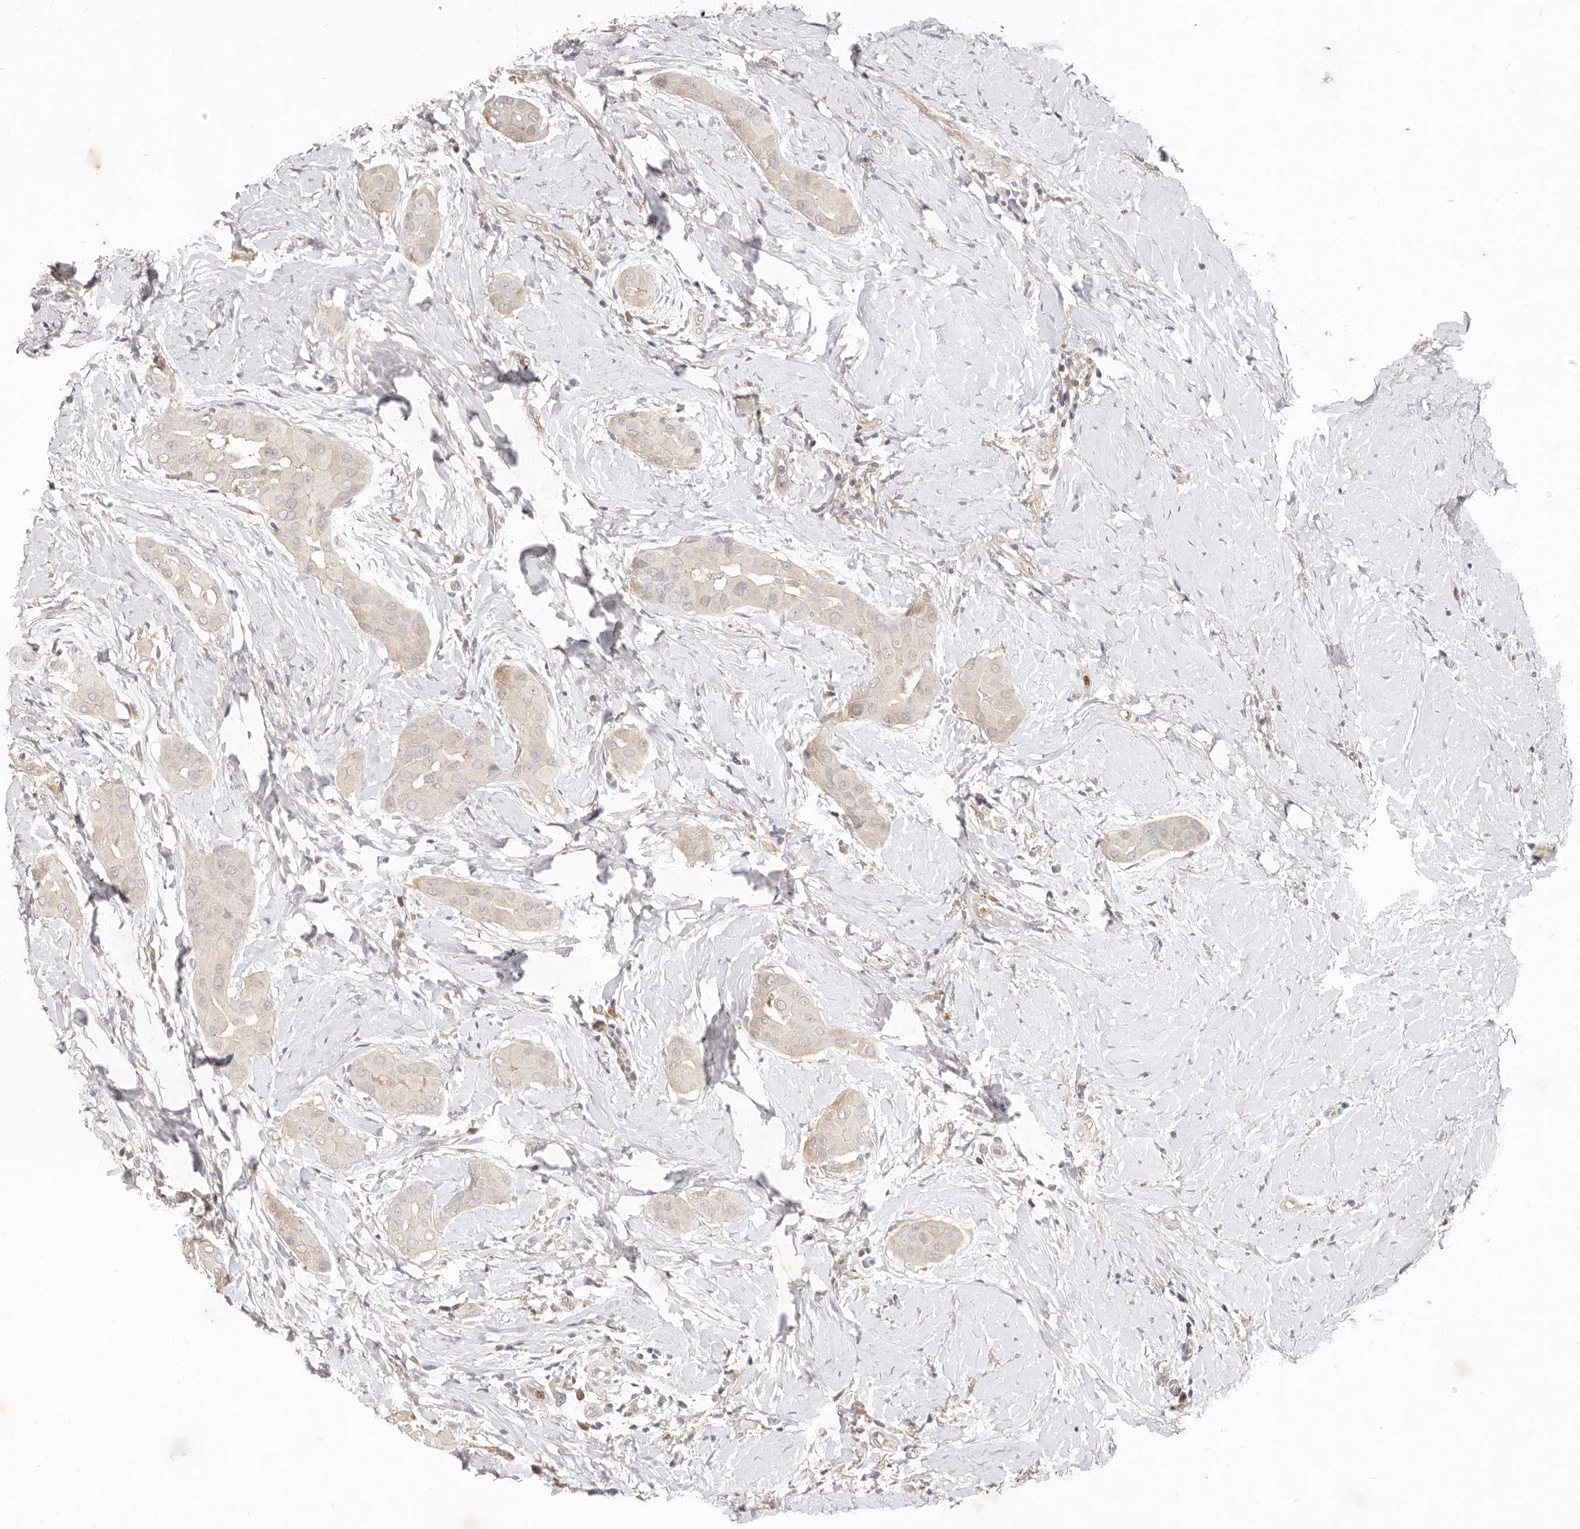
{"staining": {"intensity": "negative", "quantity": "none", "location": "none"}, "tissue": "thyroid cancer", "cell_type": "Tumor cells", "image_type": "cancer", "snomed": [{"axis": "morphology", "description": "Papillary adenocarcinoma, NOS"}, {"axis": "topography", "description": "Thyroid gland"}], "caption": "Papillary adenocarcinoma (thyroid) was stained to show a protein in brown. There is no significant positivity in tumor cells. (Stains: DAB (3,3'-diaminobenzidine) IHC with hematoxylin counter stain, Microscopy: brightfield microscopy at high magnification).", "gene": "USP49", "patient": {"sex": "male", "age": 33}}